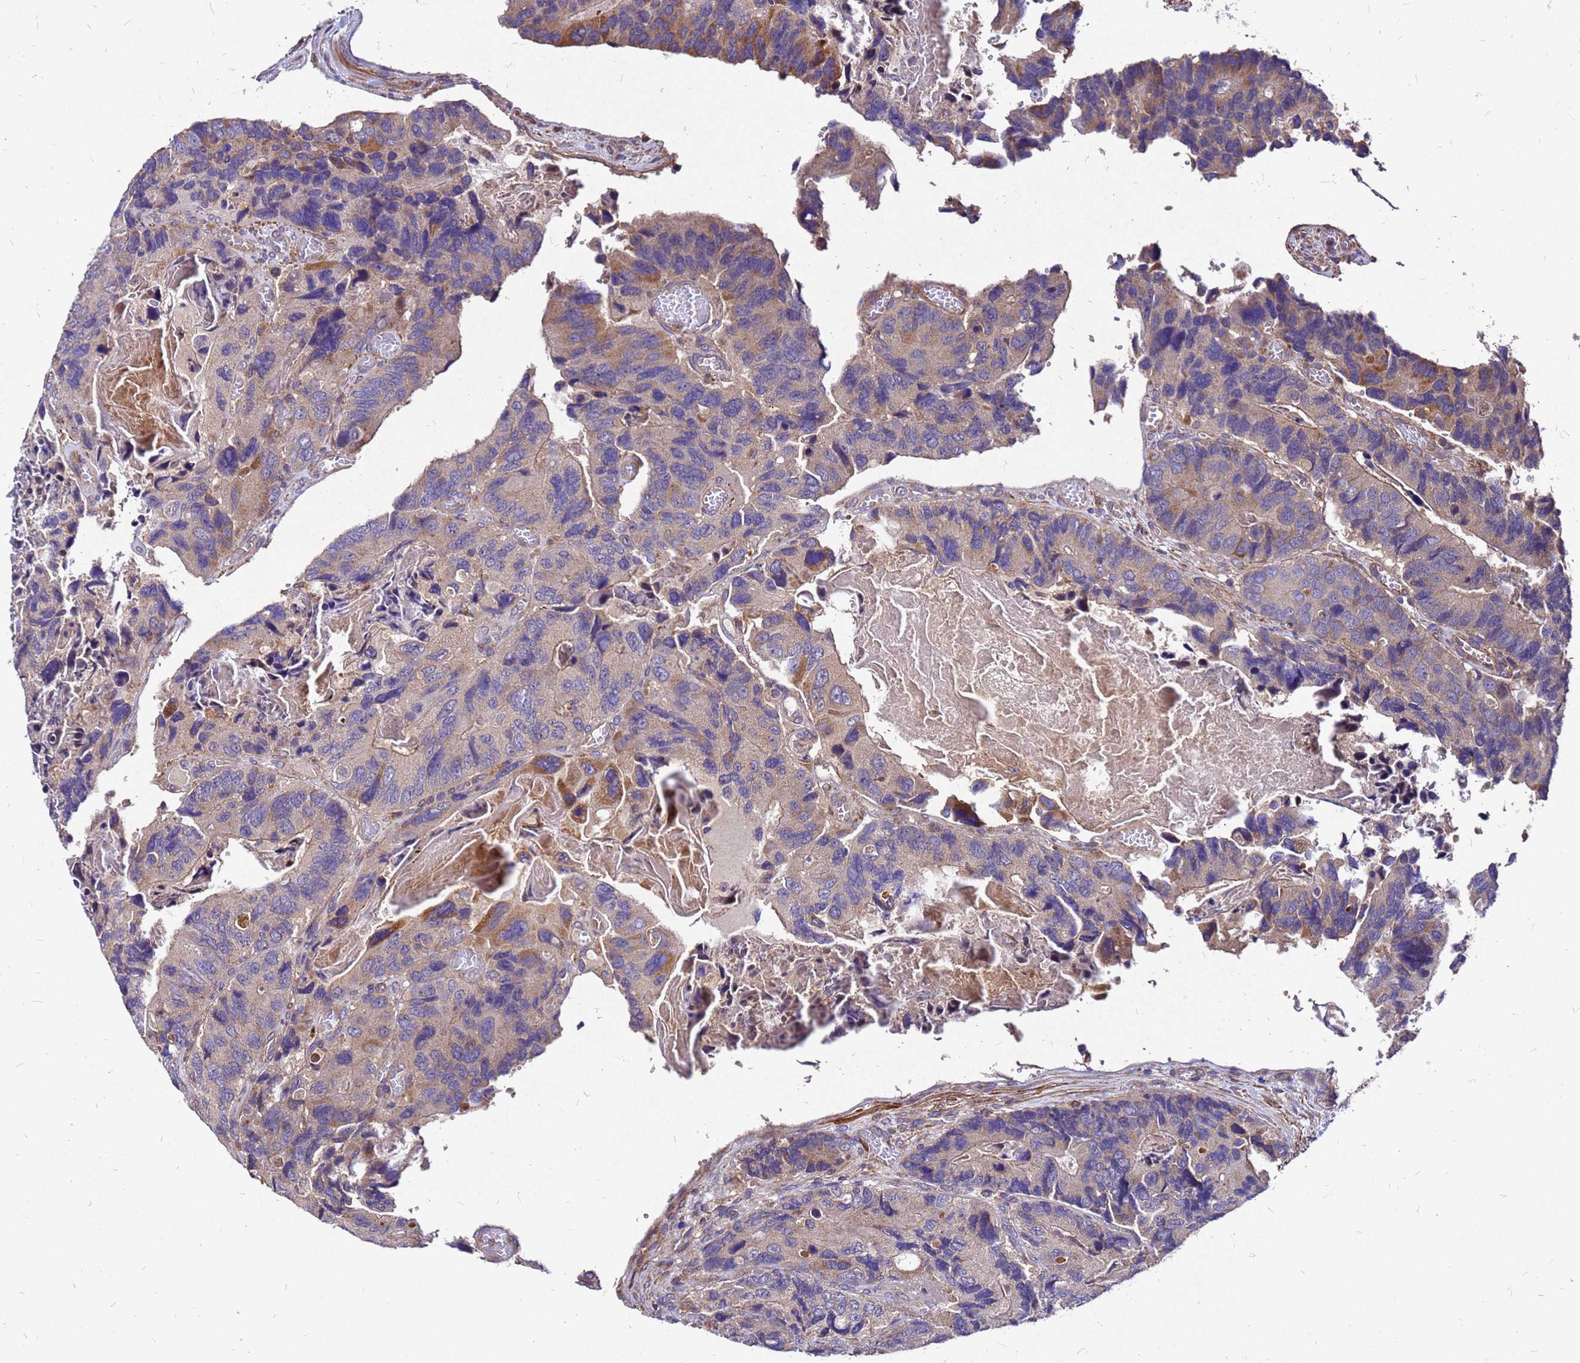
{"staining": {"intensity": "moderate", "quantity": "<25%", "location": "cytoplasmic/membranous"}, "tissue": "colorectal cancer", "cell_type": "Tumor cells", "image_type": "cancer", "snomed": [{"axis": "morphology", "description": "Adenocarcinoma, NOS"}, {"axis": "topography", "description": "Colon"}], "caption": "Moderate cytoplasmic/membranous positivity is seen in approximately <25% of tumor cells in colorectal adenocarcinoma.", "gene": "DUSP23", "patient": {"sex": "male", "age": 84}}